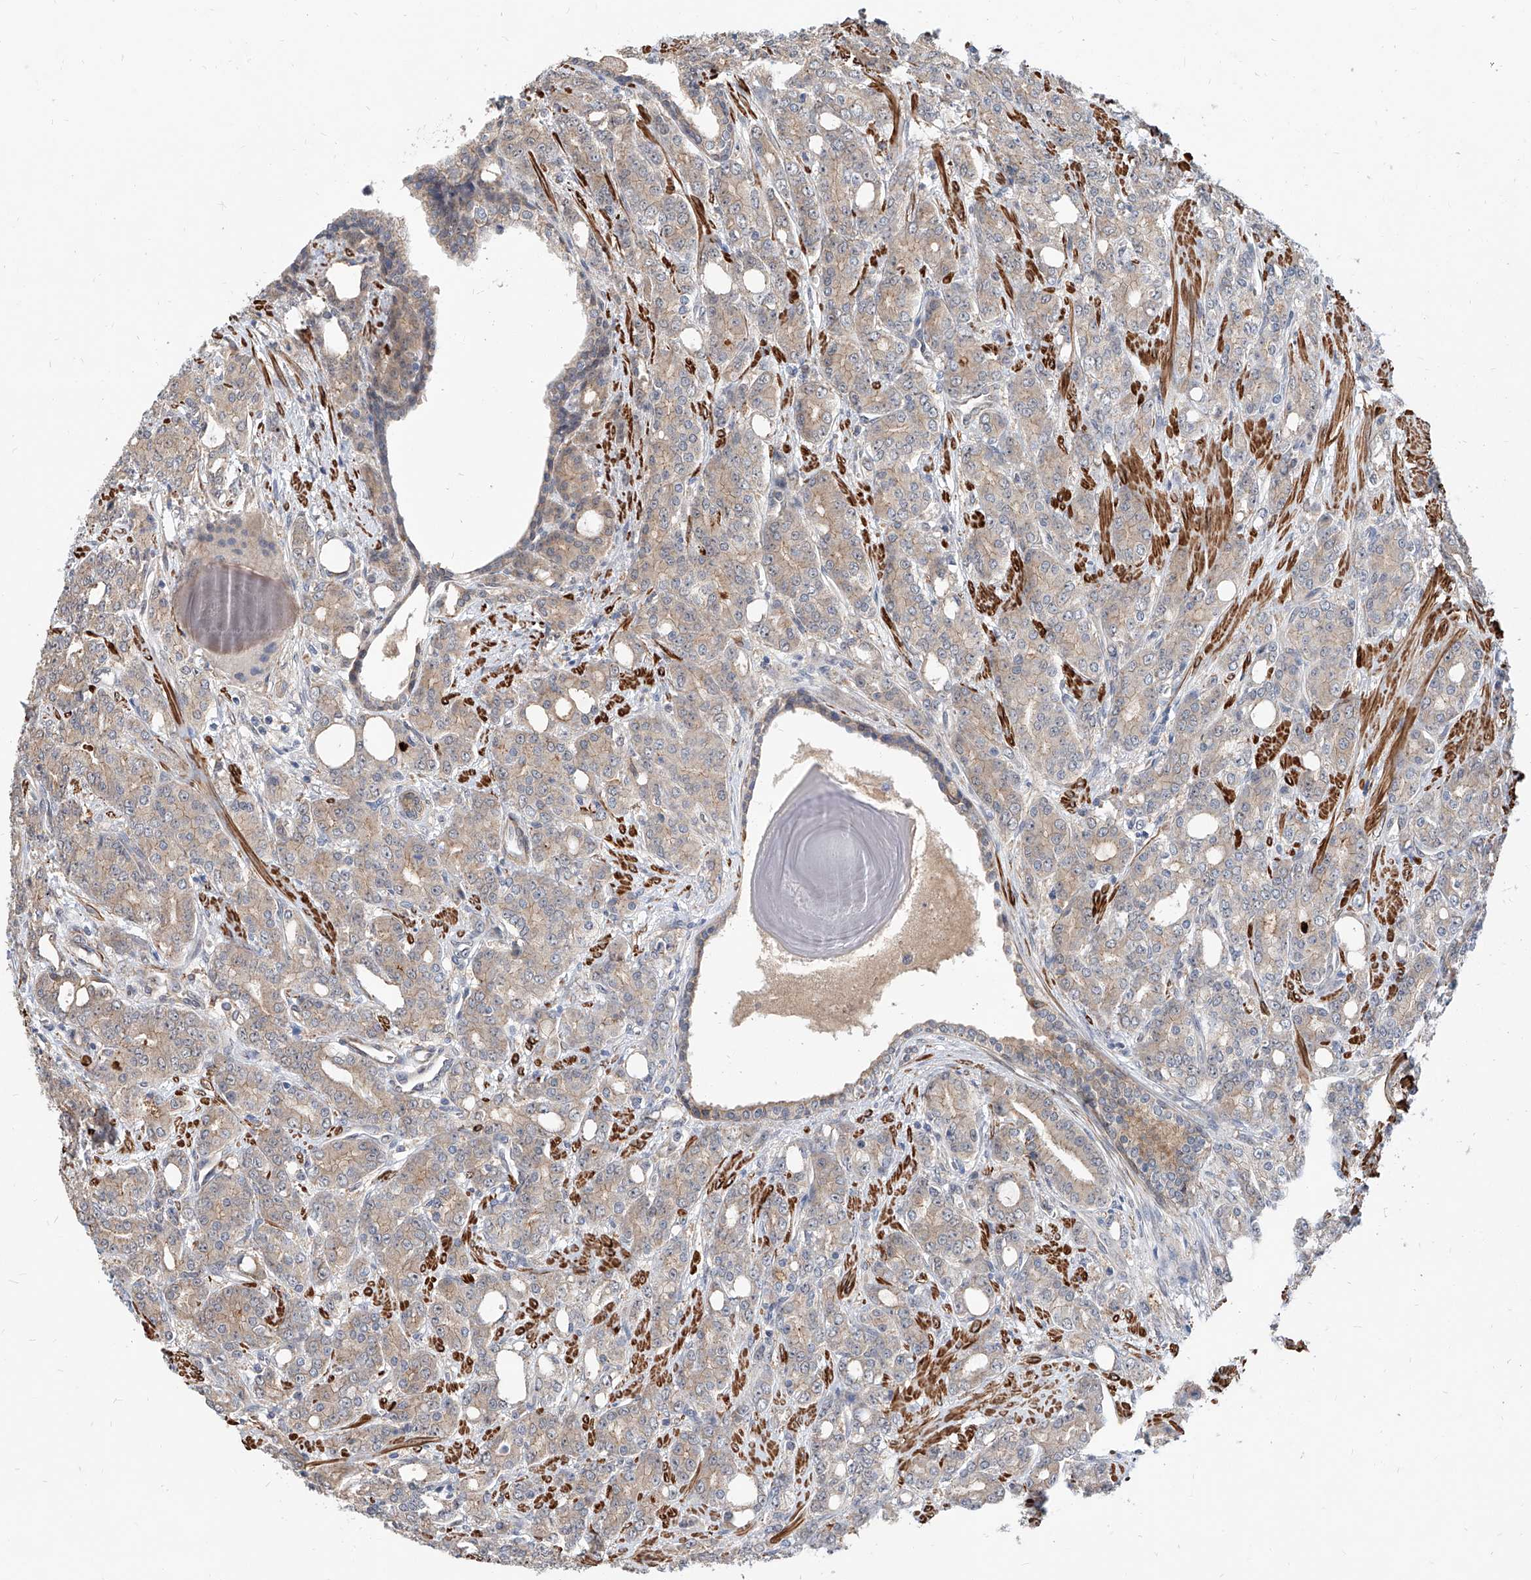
{"staining": {"intensity": "weak", "quantity": ">75%", "location": "cytoplasmic/membranous"}, "tissue": "prostate cancer", "cell_type": "Tumor cells", "image_type": "cancer", "snomed": [{"axis": "morphology", "description": "Adenocarcinoma, High grade"}, {"axis": "topography", "description": "Prostate"}], "caption": "Prostate cancer (high-grade adenocarcinoma) stained with immunohistochemistry (IHC) exhibits weak cytoplasmic/membranous expression in approximately >75% of tumor cells.", "gene": "MAGEE2", "patient": {"sex": "male", "age": 62}}